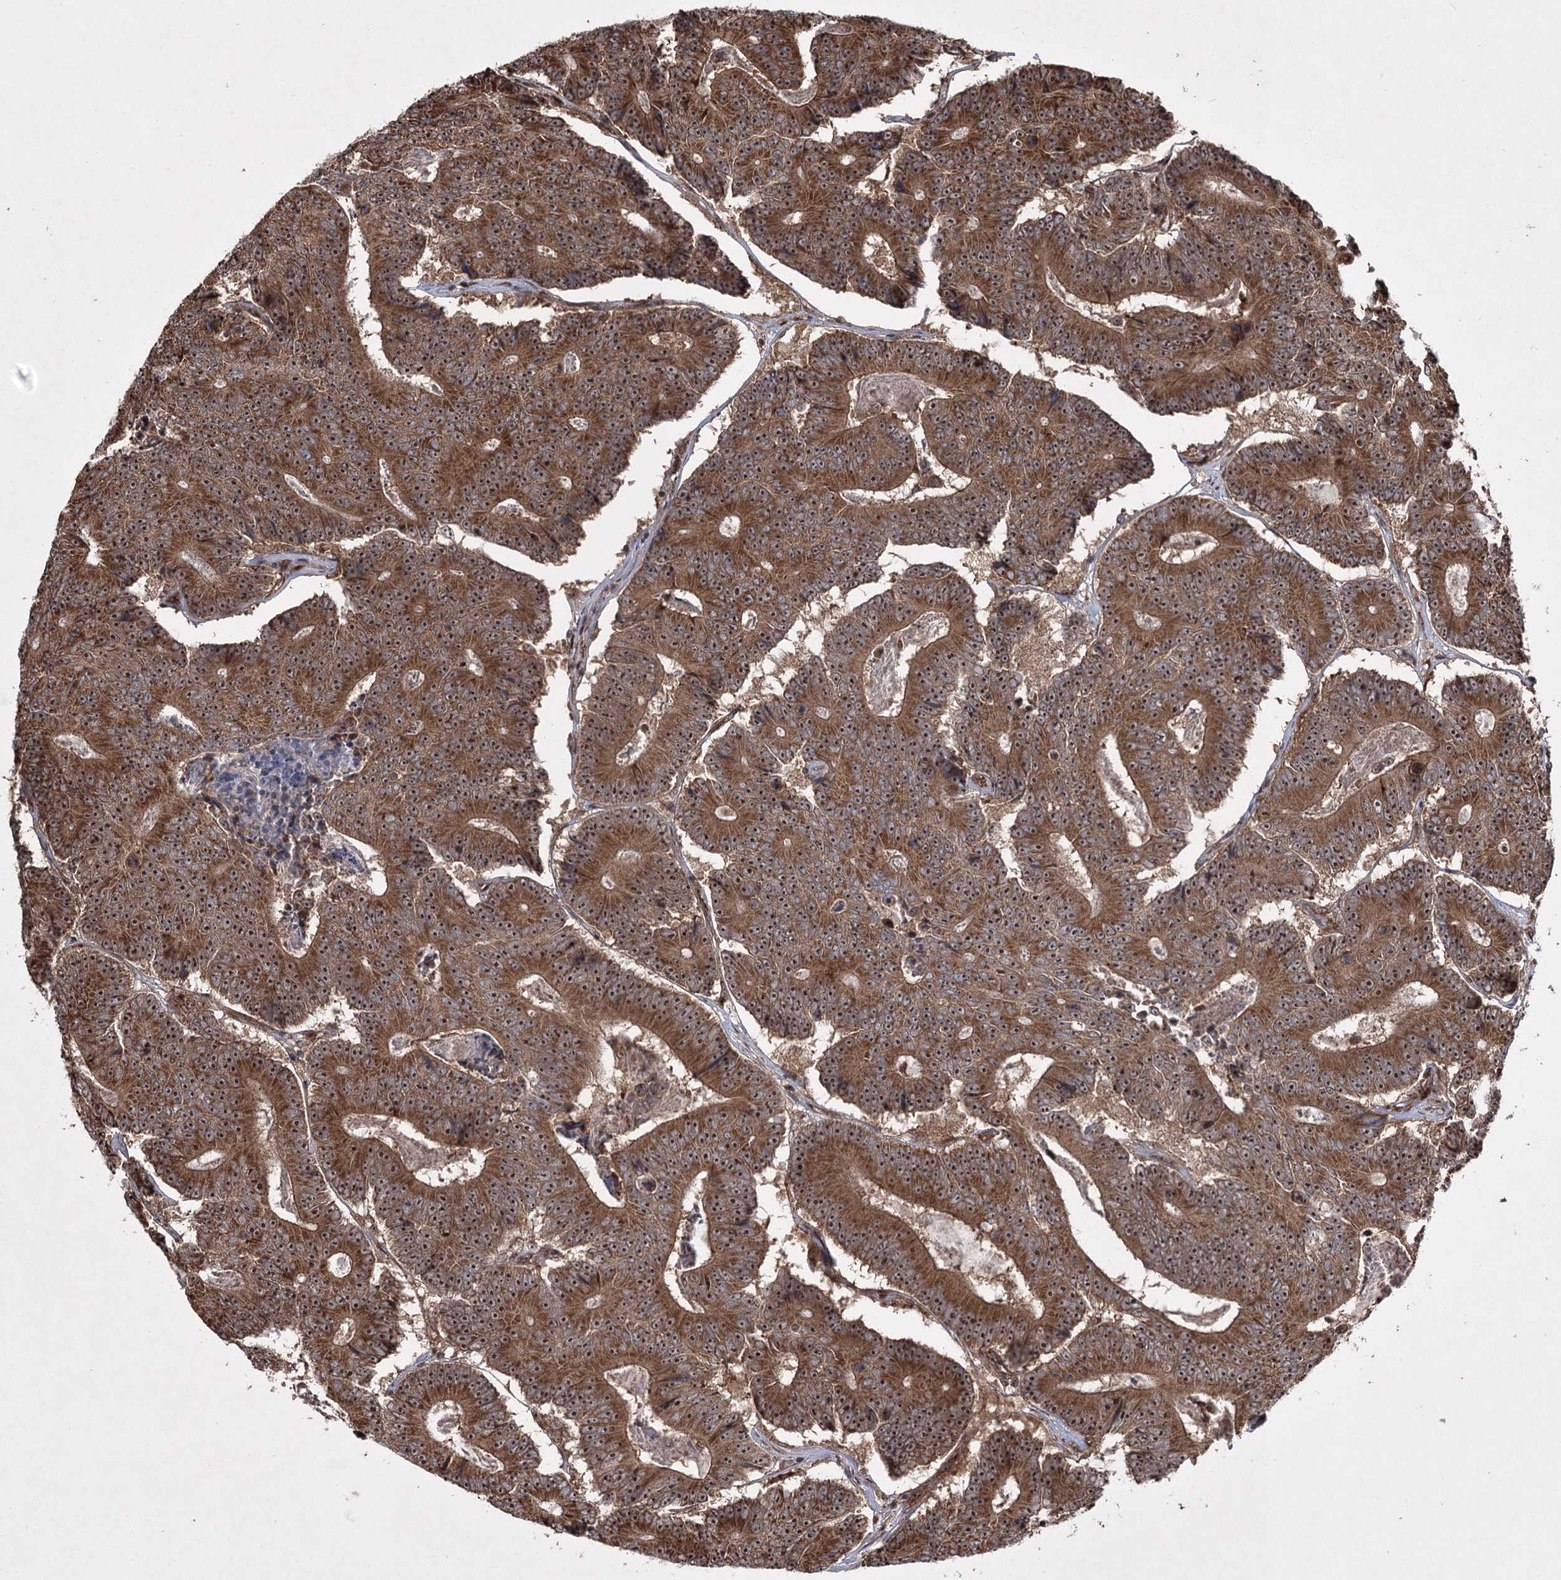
{"staining": {"intensity": "strong", "quantity": ">75%", "location": "cytoplasmic/membranous,nuclear"}, "tissue": "colorectal cancer", "cell_type": "Tumor cells", "image_type": "cancer", "snomed": [{"axis": "morphology", "description": "Adenocarcinoma, NOS"}, {"axis": "topography", "description": "Colon"}], "caption": "Colorectal cancer (adenocarcinoma) stained with DAB (3,3'-diaminobenzidine) immunohistochemistry shows high levels of strong cytoplasmic/membranous and nuclear expression in approximately >75% of tumor cells. The protein is shown in brown color, while the nuclei are stained blue.", "gene": "SERINC5", "patient": {"sex": "male", "age": 83}}